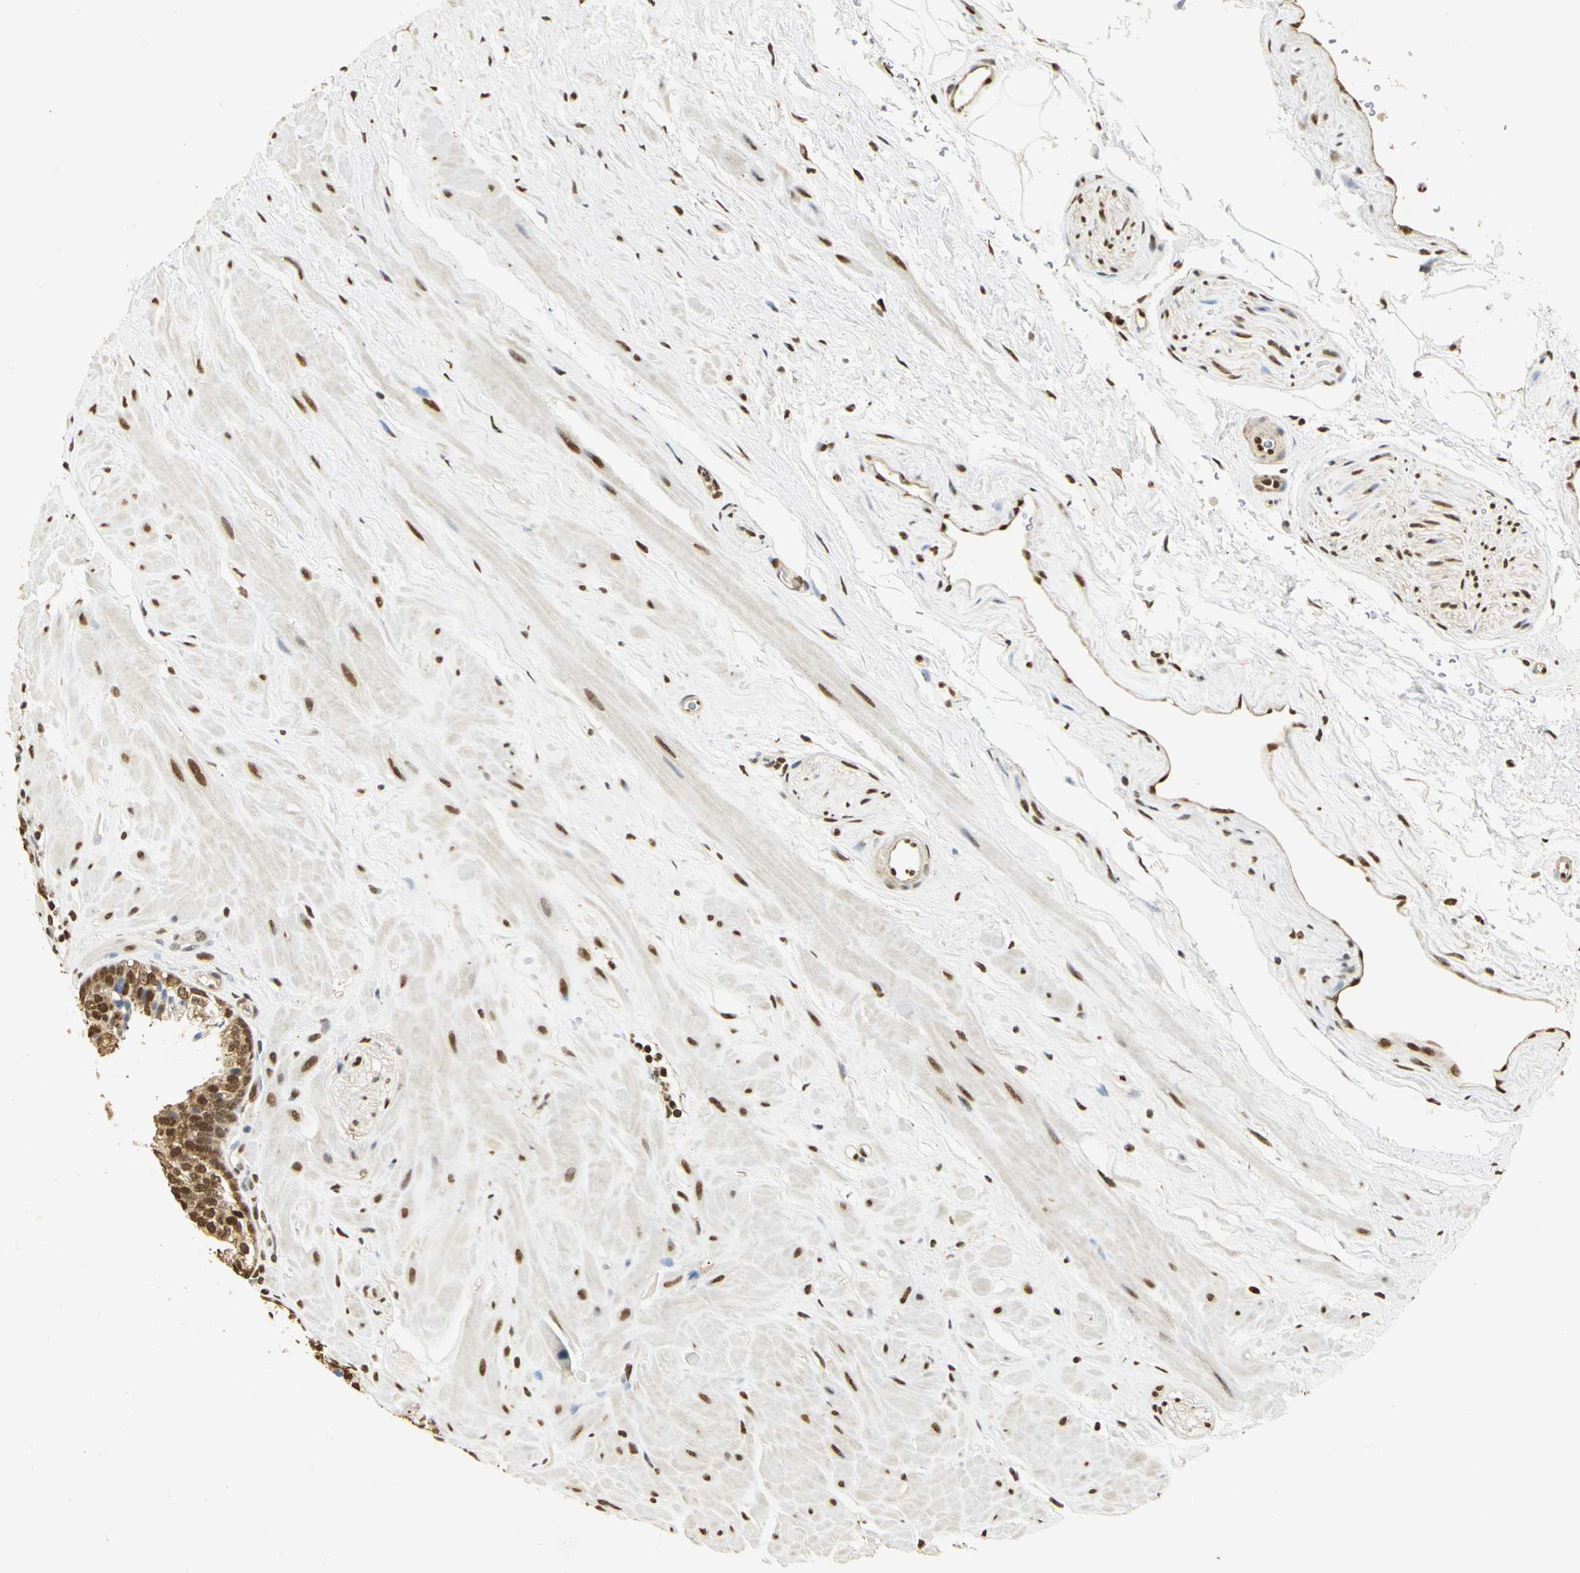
{"staining": {"intensity": "strong", "quantity": ">75%", "location": "nuclear"}, "tissue": "prostate", "cell_type": "Glandular cells", "image_type": "normal", "snomed": [{"axis": "morphology", "description": "Normal tissue, NOS"}, {"axis": "topography", "description": "Prostate"}], "caption": "Protein staining of unremarkable prostate displays strong nuclear expression in about >75% of glandular cells. (Stains: DAB in brown, nuclei in blue, Microscopy: brightfield microscopy at high magnification).", "gene": "SET", "patient": {"sex": "male", "age": 60}}